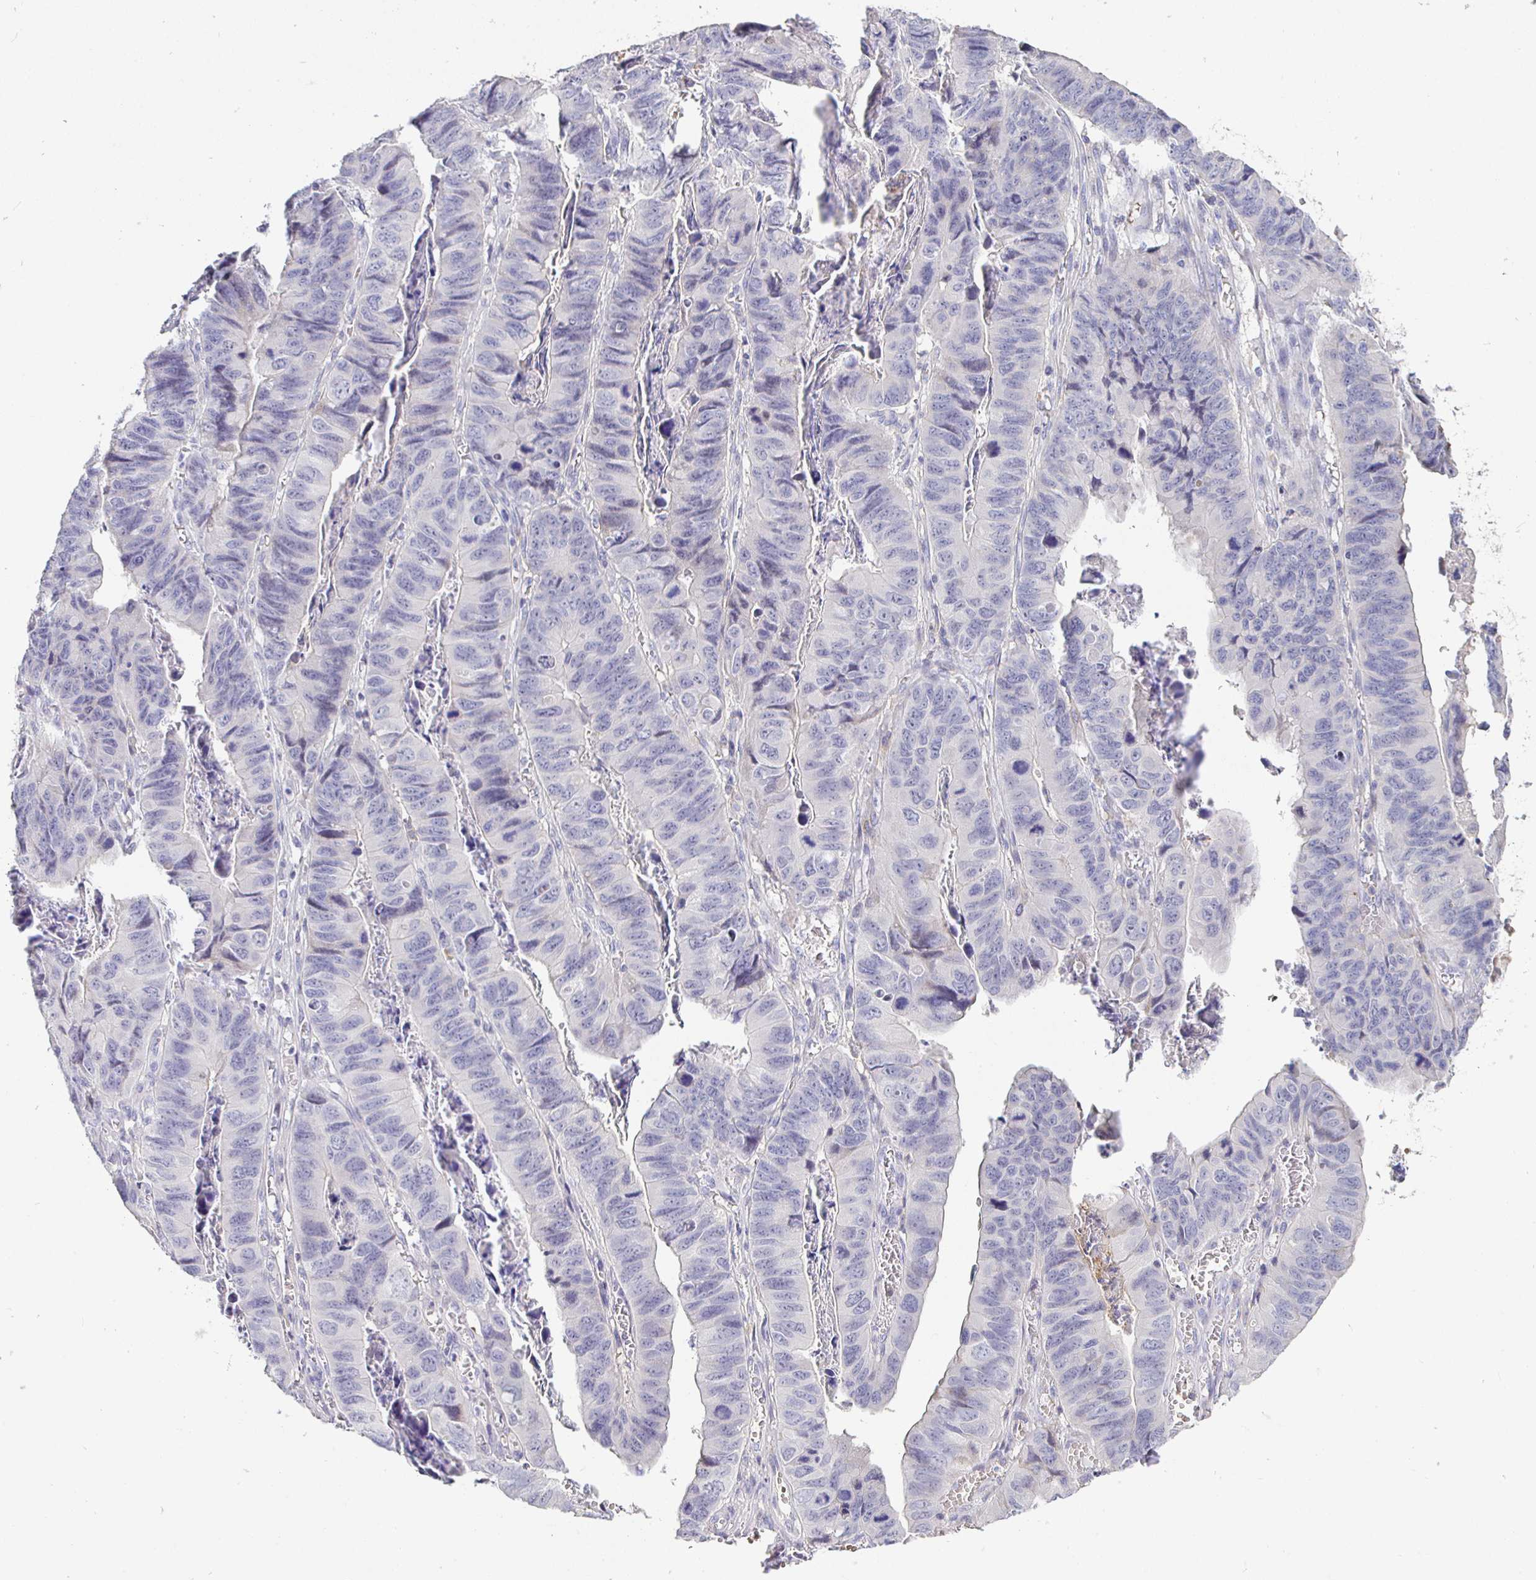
{"staining": {"intensity": "negative", "quantity": "none", "location": "none"}, "tissue": "stomach cancer", "cell_type": "Tumor cells", "image_type": "cancer", "snomed": [{"axis": "morphology", "description": "Adenocarcinoma, NOS"}, {"axis": "topography", "description": "Stomach, lower"}], "caption": "Immunohistochemistry (IHC) of human stomach cancer (adenocarcinoma) displays no positivity in tumor cells.", "gene": "SIRPA", "patient": {"sex": "male", "age": 77}}